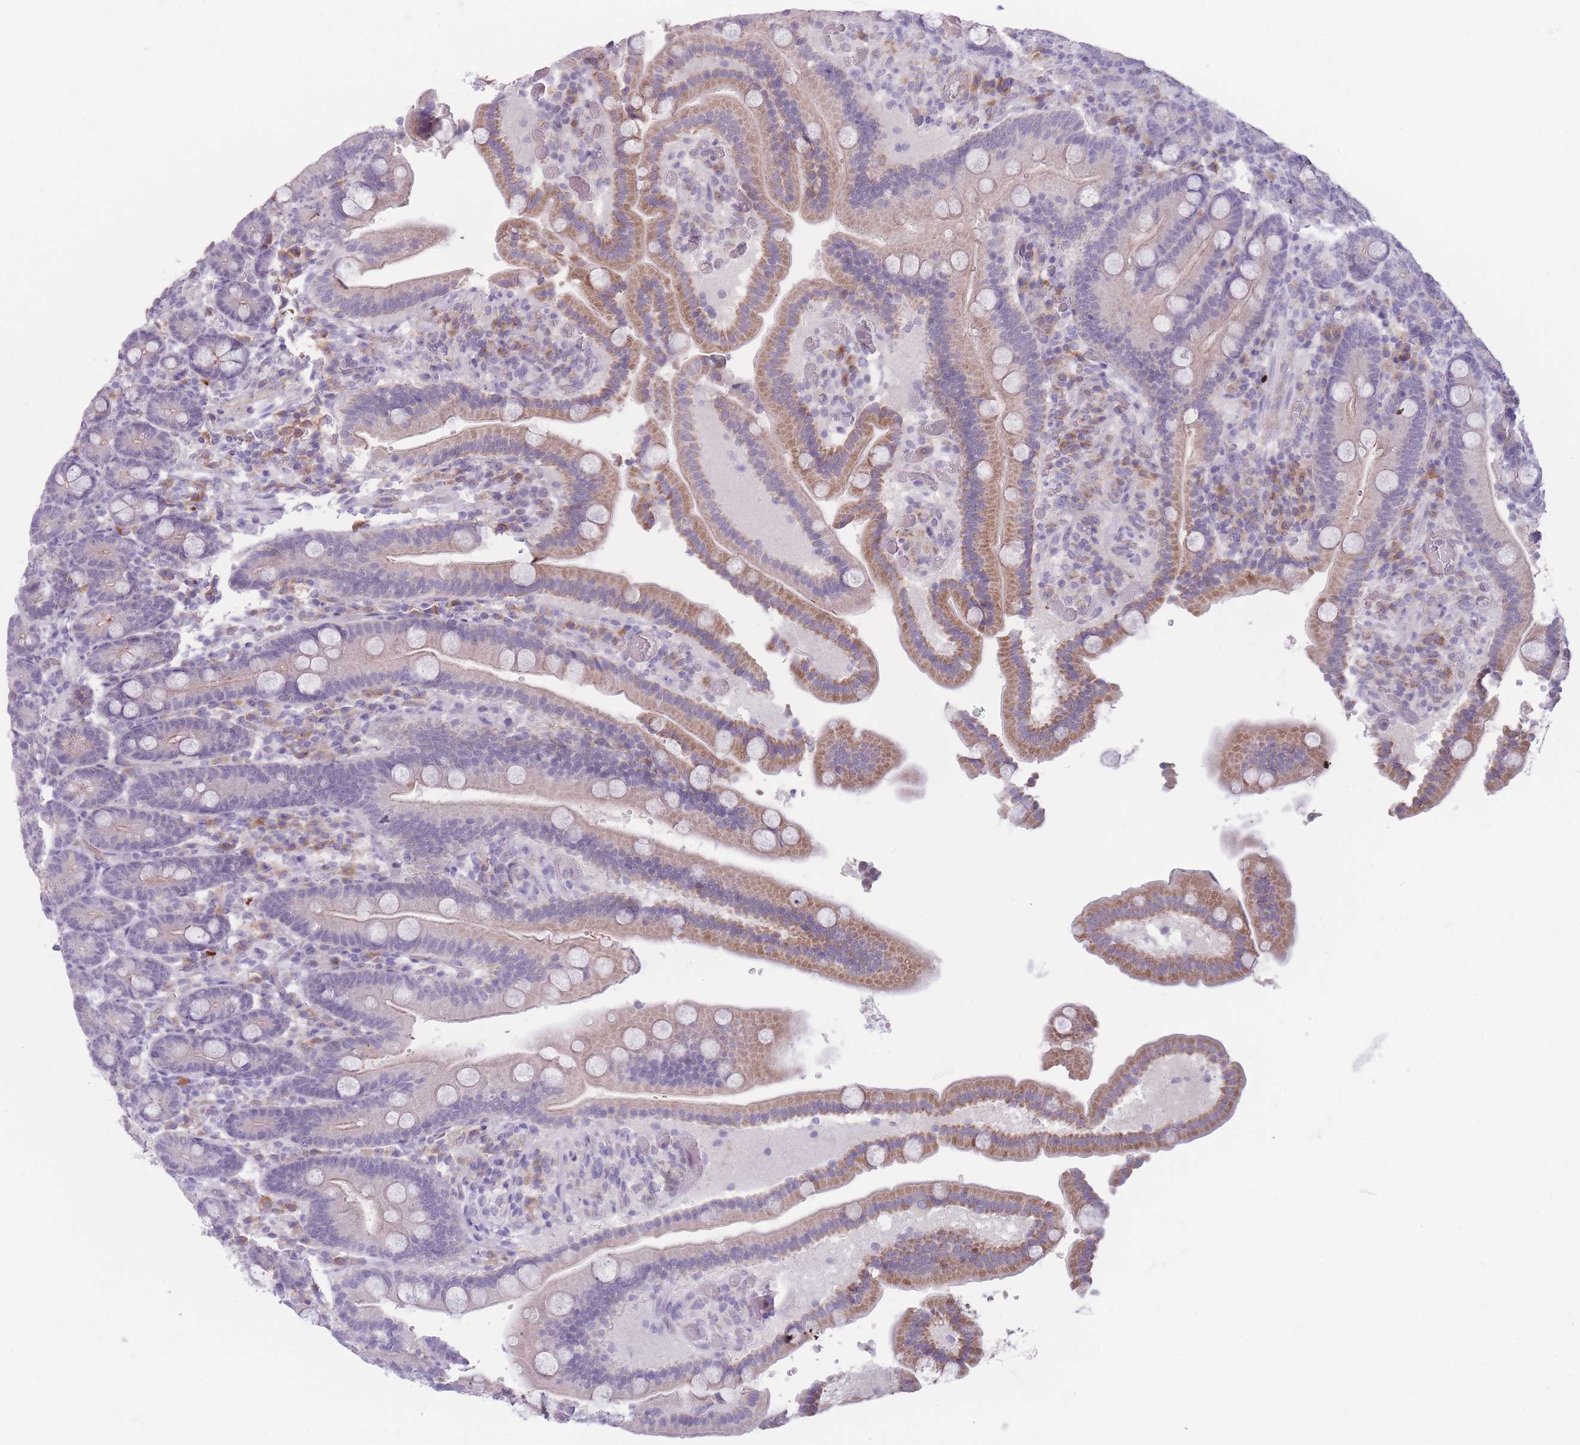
{"staining": {"intensity": "moderate", "quantity": "25%-75%", "location": "cytoplasmic/membranous"}, "tissue": "duodenum", "cell_type": "Glandular cells", "image_type": "normal", "snomed": [{"axis": "morphology", "description": "Normal tissue, NOS"}, {"axis": "topography", "description": "Duodenum"}], "caption": "Benign duodenum demonstrates moderate cytoplasmic/membranous staining in approximately 25%-75% of glandular cells.", "gene": "DCANP1", "patient": {"sex": "female", "age": 62}}